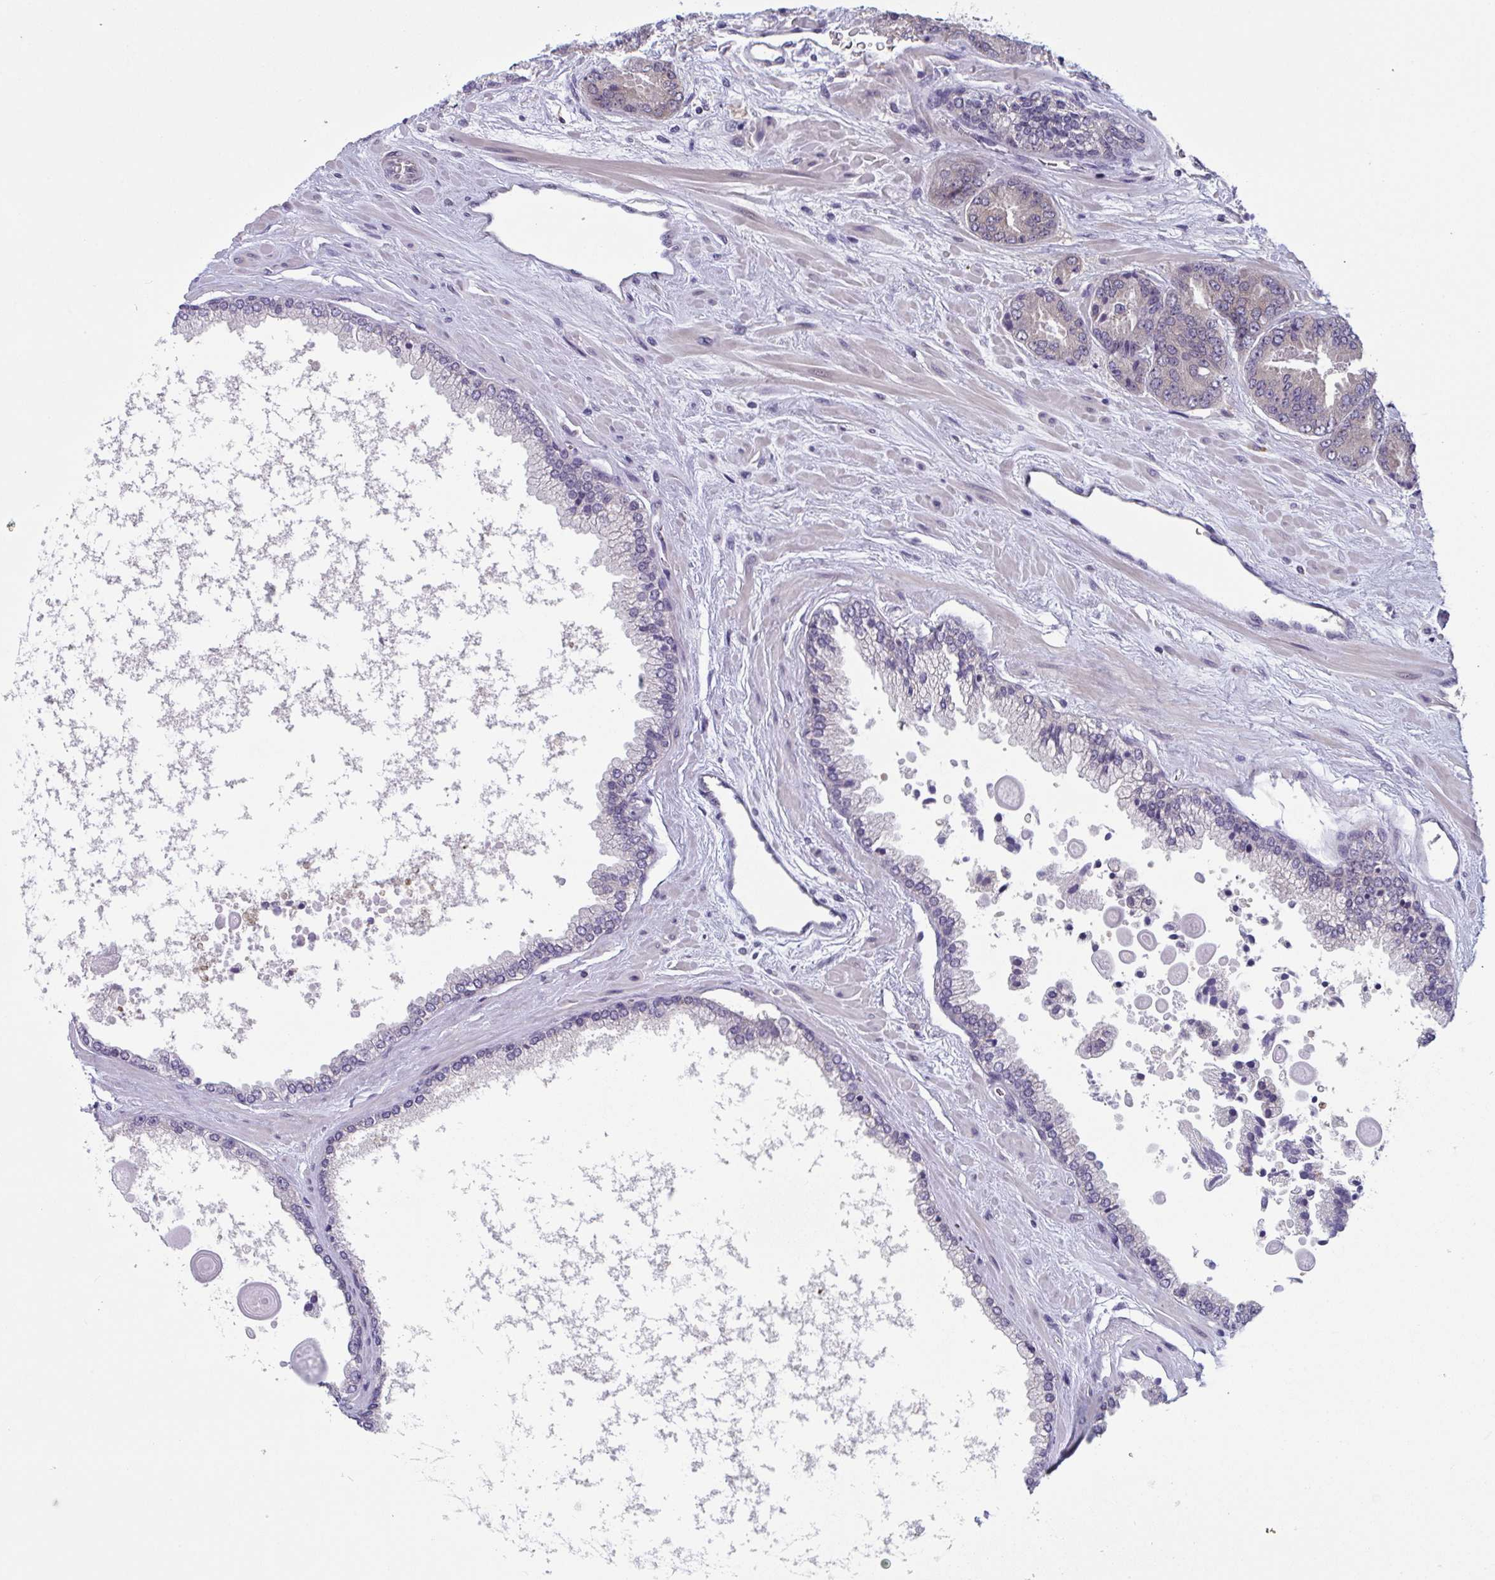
{"staining": {"intensity": "negative", "quantity": "none", "location": "none"}, "tissue": "prostate cancer", "cell_type": "Tumor cells", "image_type": "cancer", "snomed": [{"axis": "morphology", "description": "Adenocarcinoma, Low grade"}, {"axis": "topography", "description": "Prostate"}], "caption": "Prostate low-grade adenocarcinoma stained for a protein using immunohistochemistry exhibits no positivity tumor cells.", "gene": "RIOK1", "patient": {"sex": "male", "age": 67}}